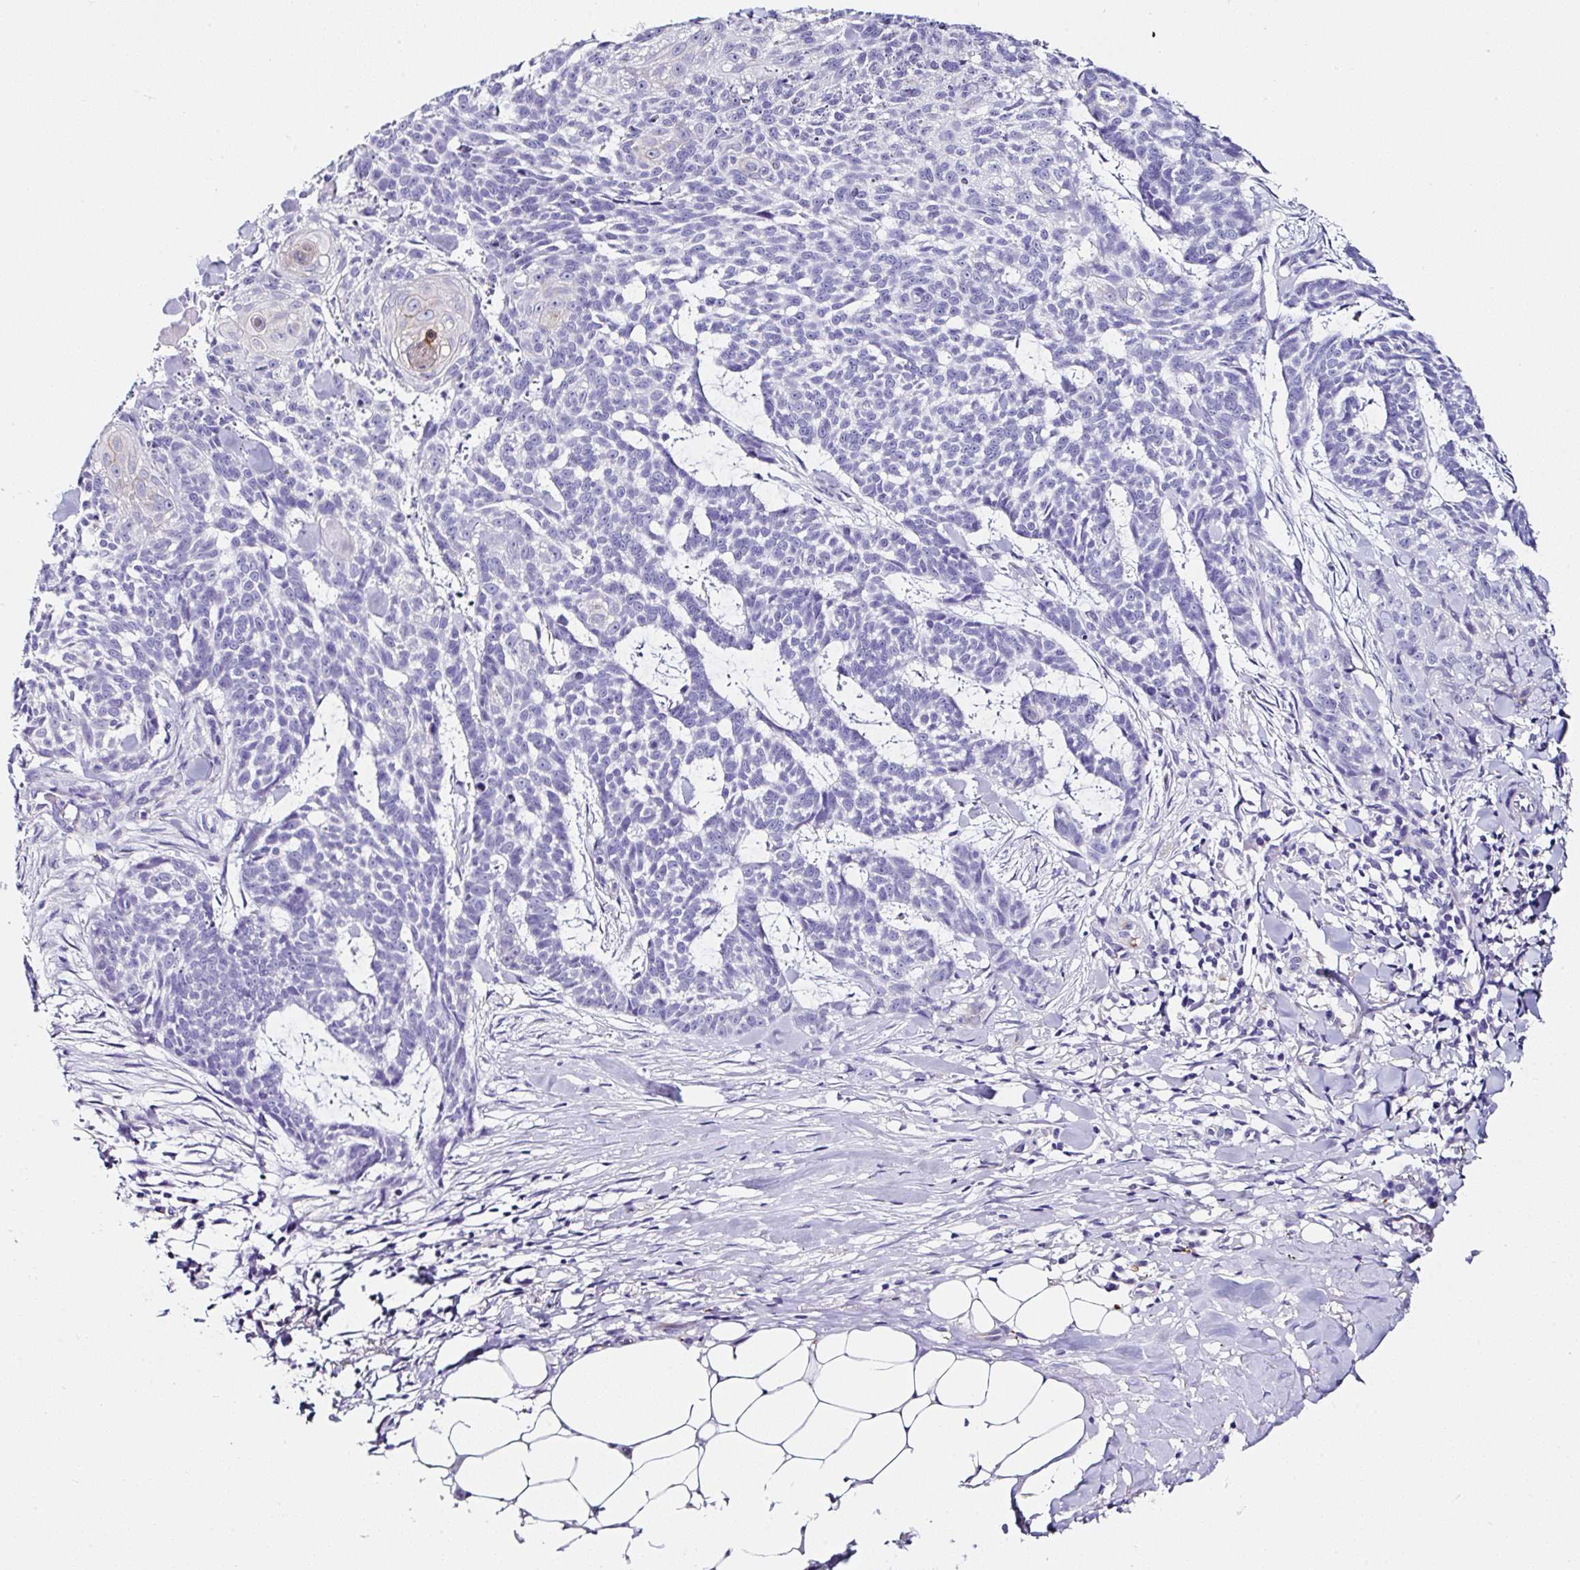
{"staining": {"intensity": "negative", "quantity": "none", "location": "none"}, "tissue": "skin cancer", "cell_type": "Tumor cells", "image_type": "cancer", "snomed": [{"axis": "morphology", "description": "Basal cell carcinoma"}, {"axis": "topography", "description": "Skin"}], "caption": "A histopathology image of human skin cancer is negative for staining in tumor cells. (DAB immunohistochemistry (IHC), high magnification).", "gene": "TMPRSS11E", "patient": {"sex": "female", "age": 93}}